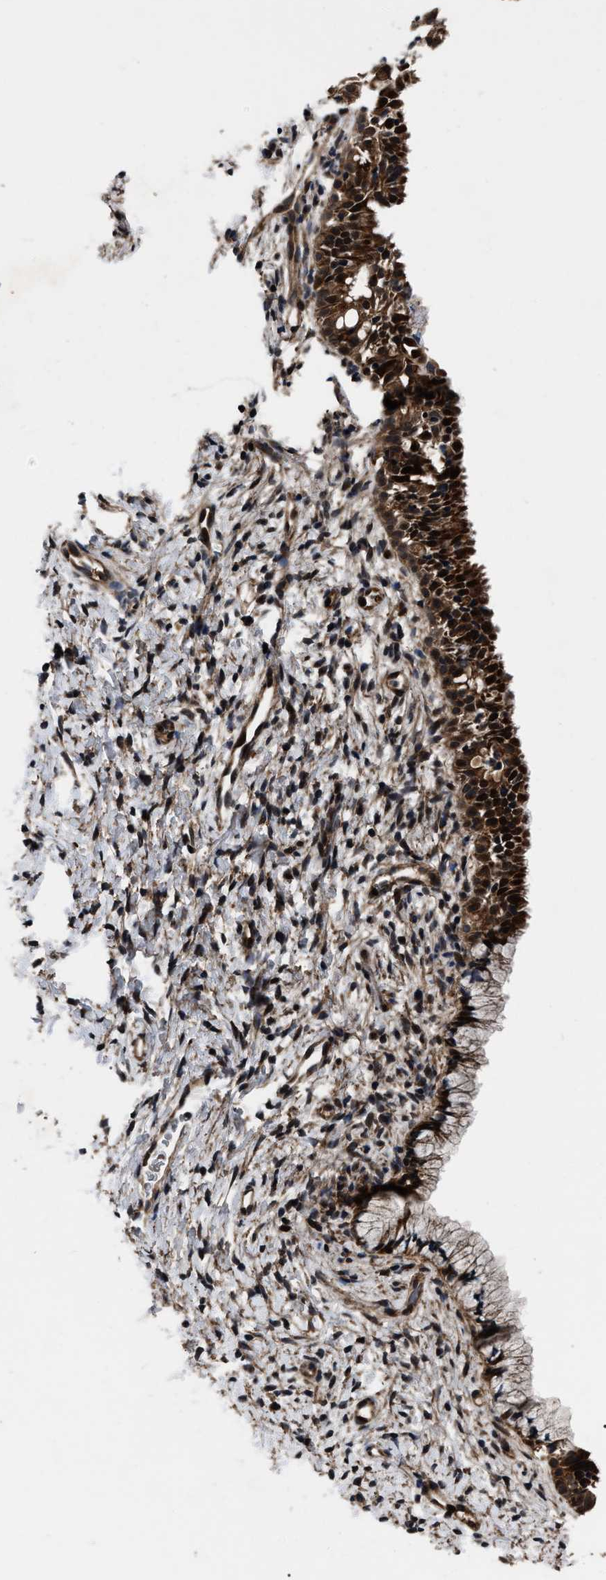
{"staining": {"intensity": "strong", "quantity": "25%-75%", "location": "cytoplasmic/membranous,nuclear"}, "tissue": "cervix", "cell_type": "Glandular cells", "image_type": "normal", "snomed": [{"axis": "morphology", "description": "Normal tissue, NOS"}, {"axis": "topography", "description": "Cervix"}], "caption": "Protein expression analysis of unremarkable cervix displays strong cytoplasmic/membranous,nuclear staining in approximately 25%-75% of glandular cells. (Stains: DAB in brown, nuclei in blue, Microscopy: brightfield microscopy at high magnification).", "gene": "PPWD1", "patient": {"sex": "female", "age": 72}}